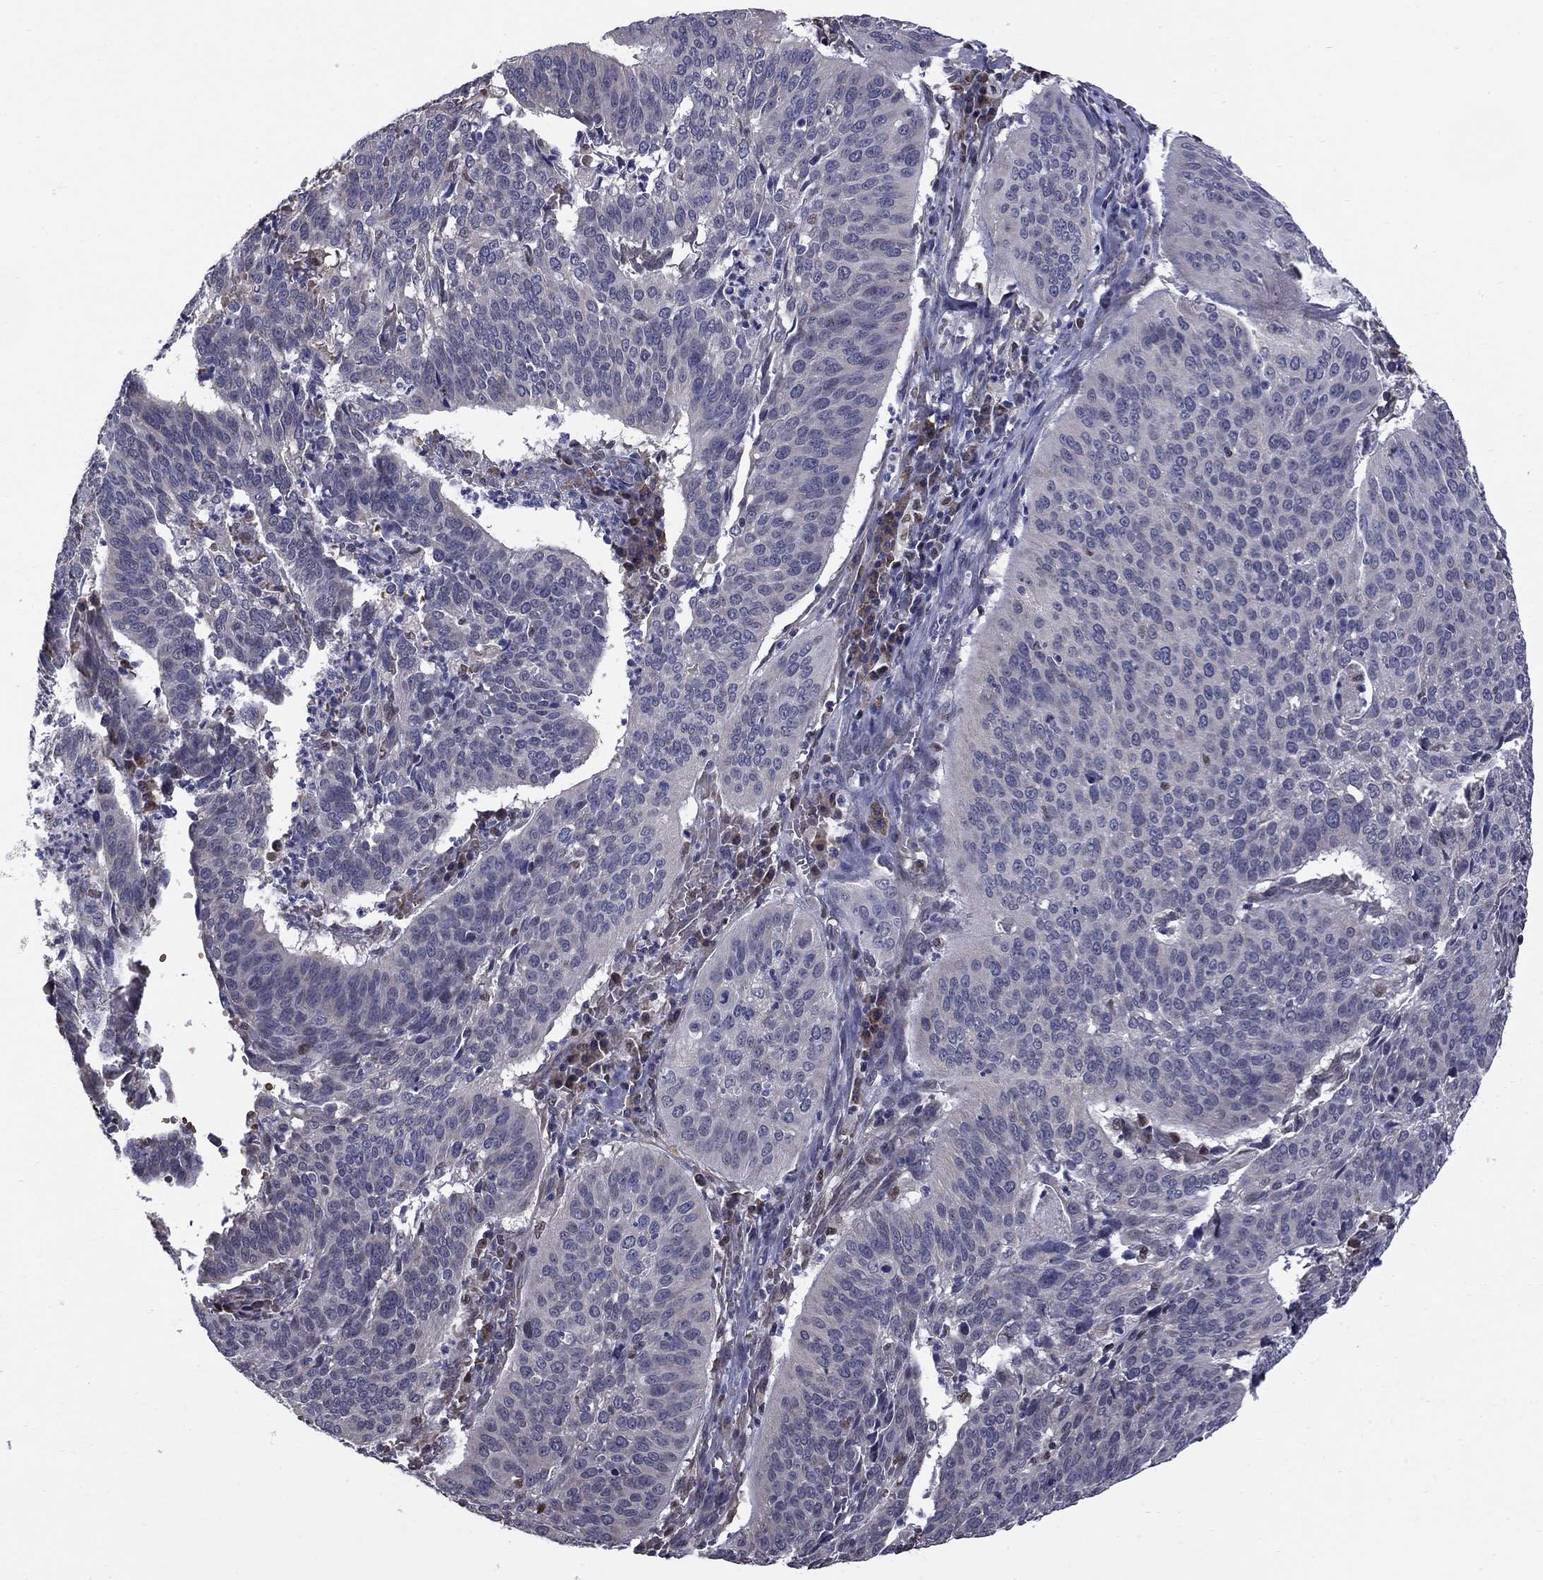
{"staining": {"intensity": "negative", "quantity": "none", "location": "none"}, "tissue": "cervical cancer", "cell_type": "Tumor cells", "image_type": "cancer", "snomed": [{"axis": "morphology", "description": "Normal tissue, NOS"}, {"axis": "morphology", "description": "Squamous cell carcinoma, NOS"}, {"axis": "topography", "description": "Cervix"}], "caption": "Immunohistochemistry (IHC) image of human cervical cancer stained for a protein (brown), which displays no expression in tumor cells. Nuclei are stained in blue.", "gene": "HSPB2", "patient": {"sex": "female", "age": 39}}